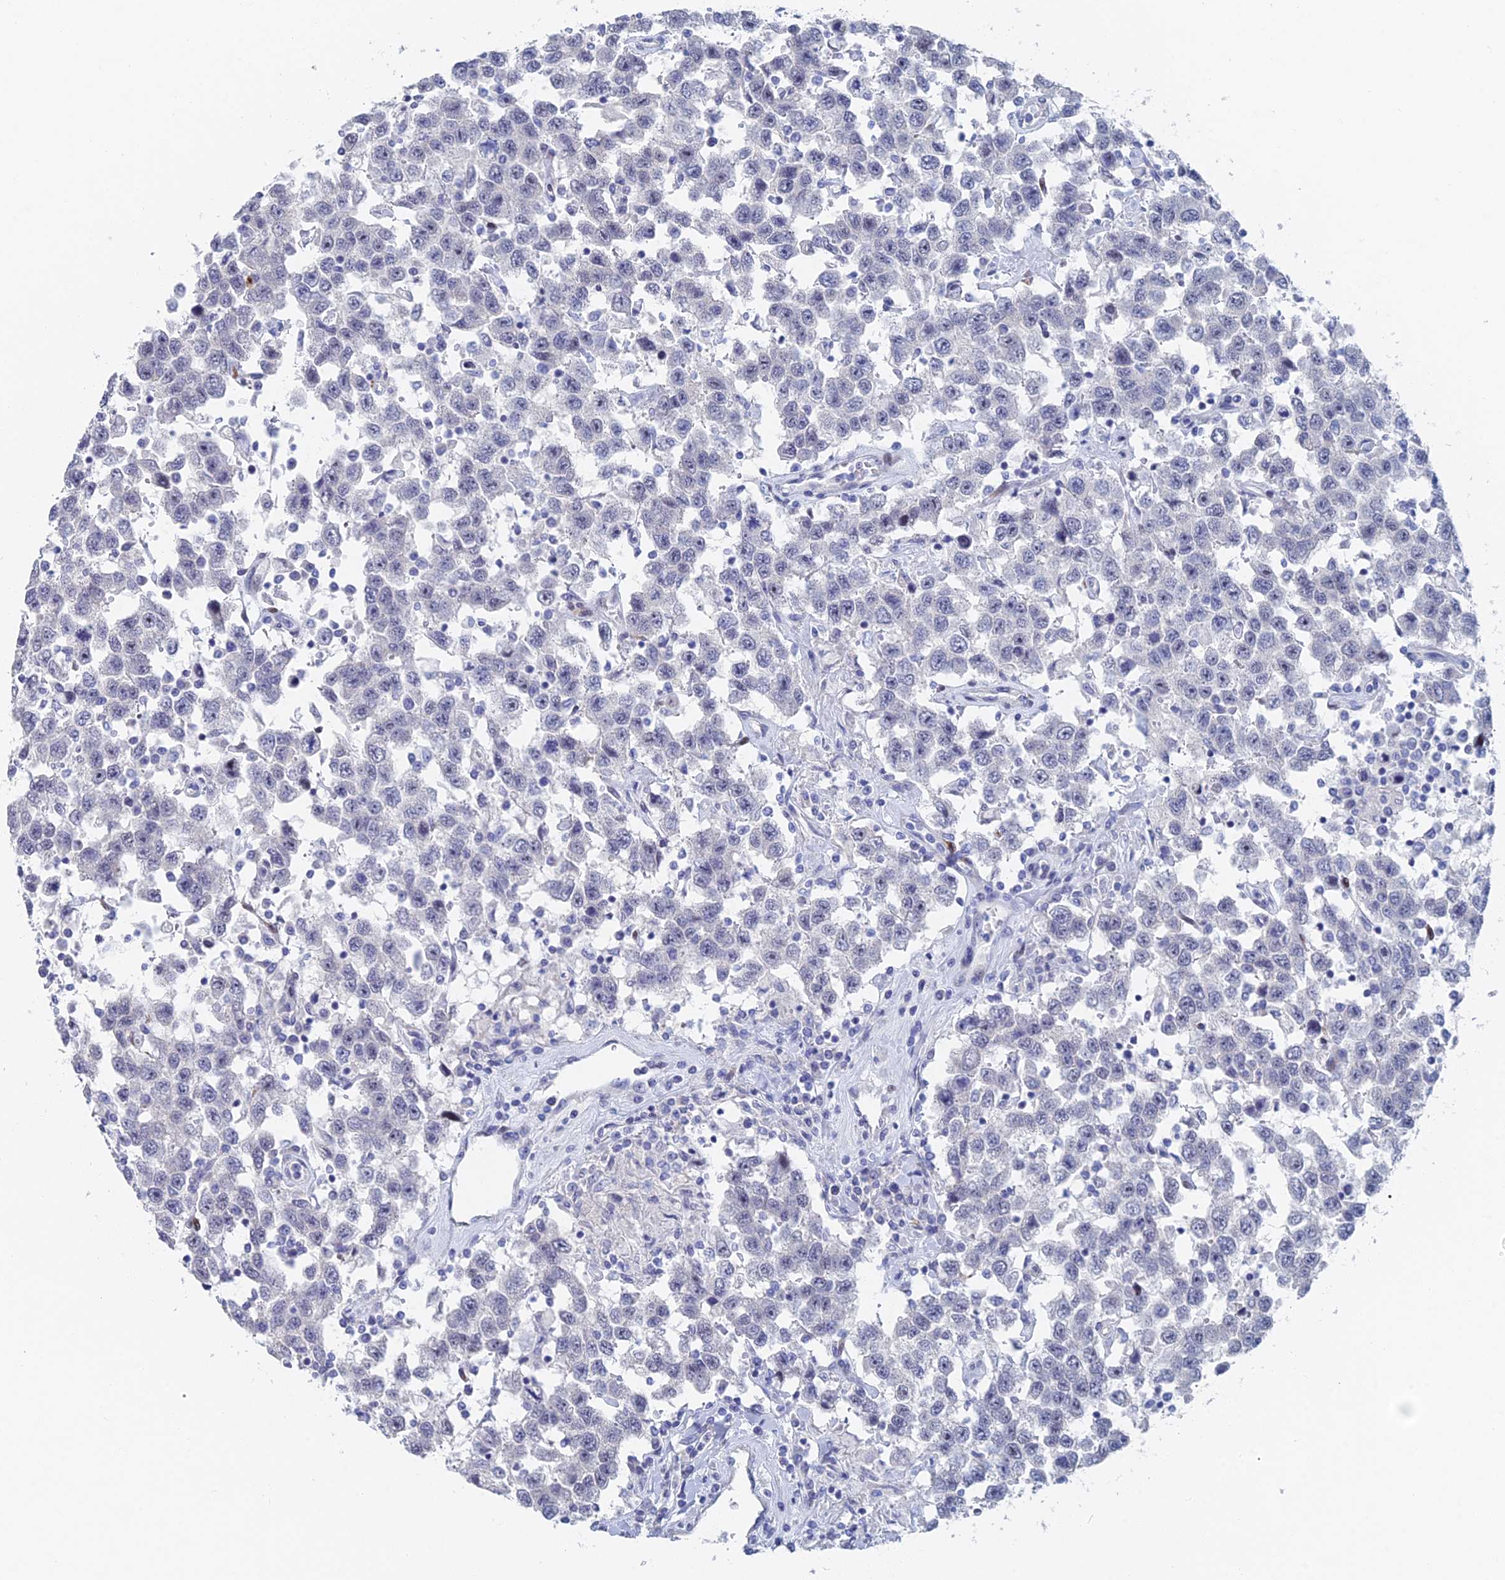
{"staining": {"intensity": "negative", "quantity": "none", "location": "none"}, "tissue": "testis cancer", "cell_type": "Tumor cells", "image_type": "cancer", "snomed": [{"axis": "morphology", "description": "Seminoma, NOS"}, {"axis": "topography", "description": "Testis"}], "caption": "High power microscopy histopathology image of an IHC micrograph of testis seminoma, revealing no significant expression in tumor cells.", "gene": "DRGX", "patient": {"sex": "male", "age": 41}}